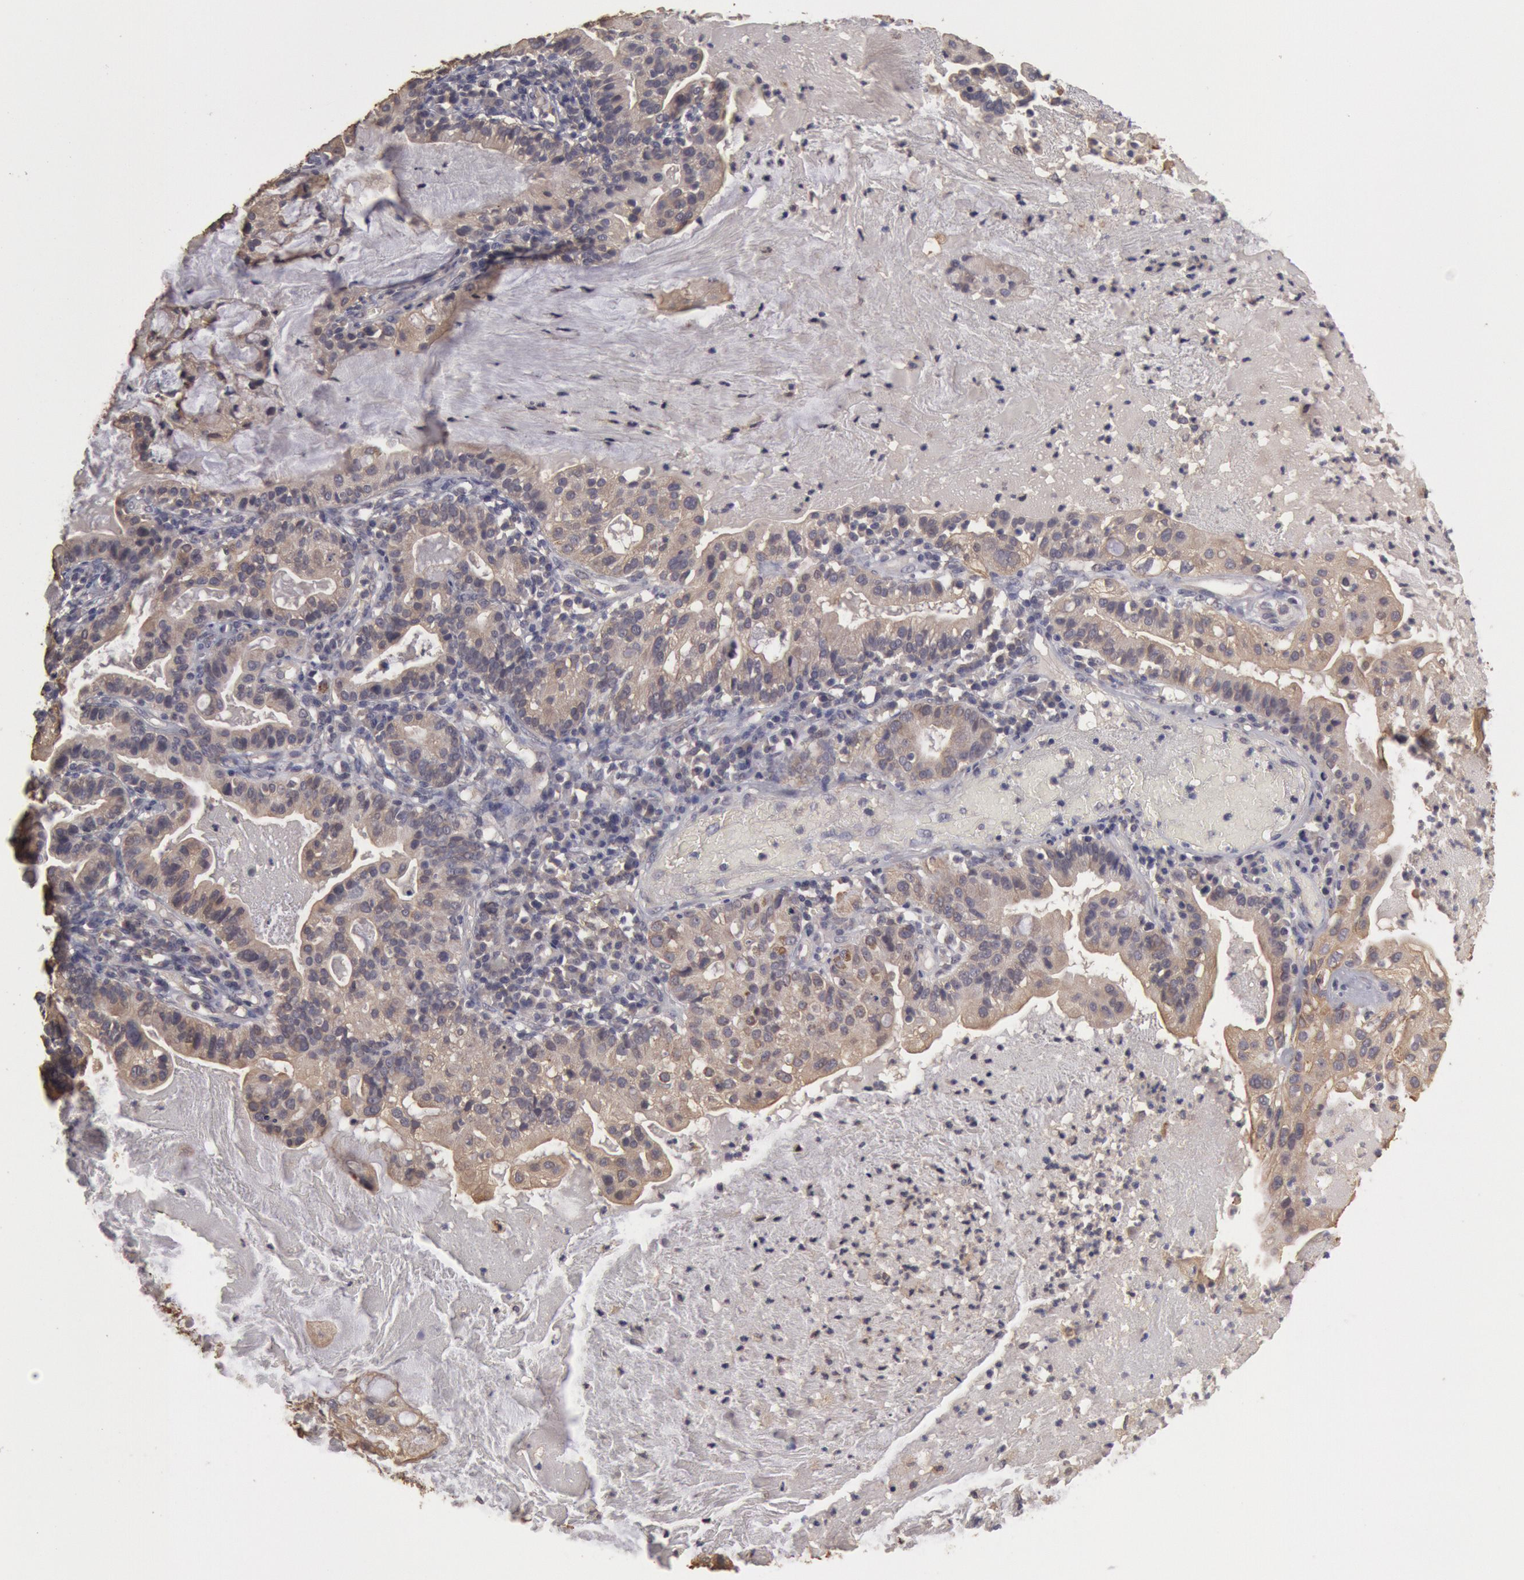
{"staining": {"intensity": "weak", "quantity": ">75%", "location": "cytoplasmic/membranous"}, "tissue": "cervical cancer", "cell_type": "Tumor cells", "image_type": "cancer", "snomed": [{"axis": "morphology", "description": "Adenocarcinoma, NOS"}, {"axis": "topography", "description": "Cervix"}], "caption": "Immunohistochemistry of human cervical adenocarcinoma exhibits low levels of weak cytoplasmic/membranous expression in approximately >75% of tumor cells.", "gene": "ZFP36L1", "patient": {"sex": "female", "age": 41}}